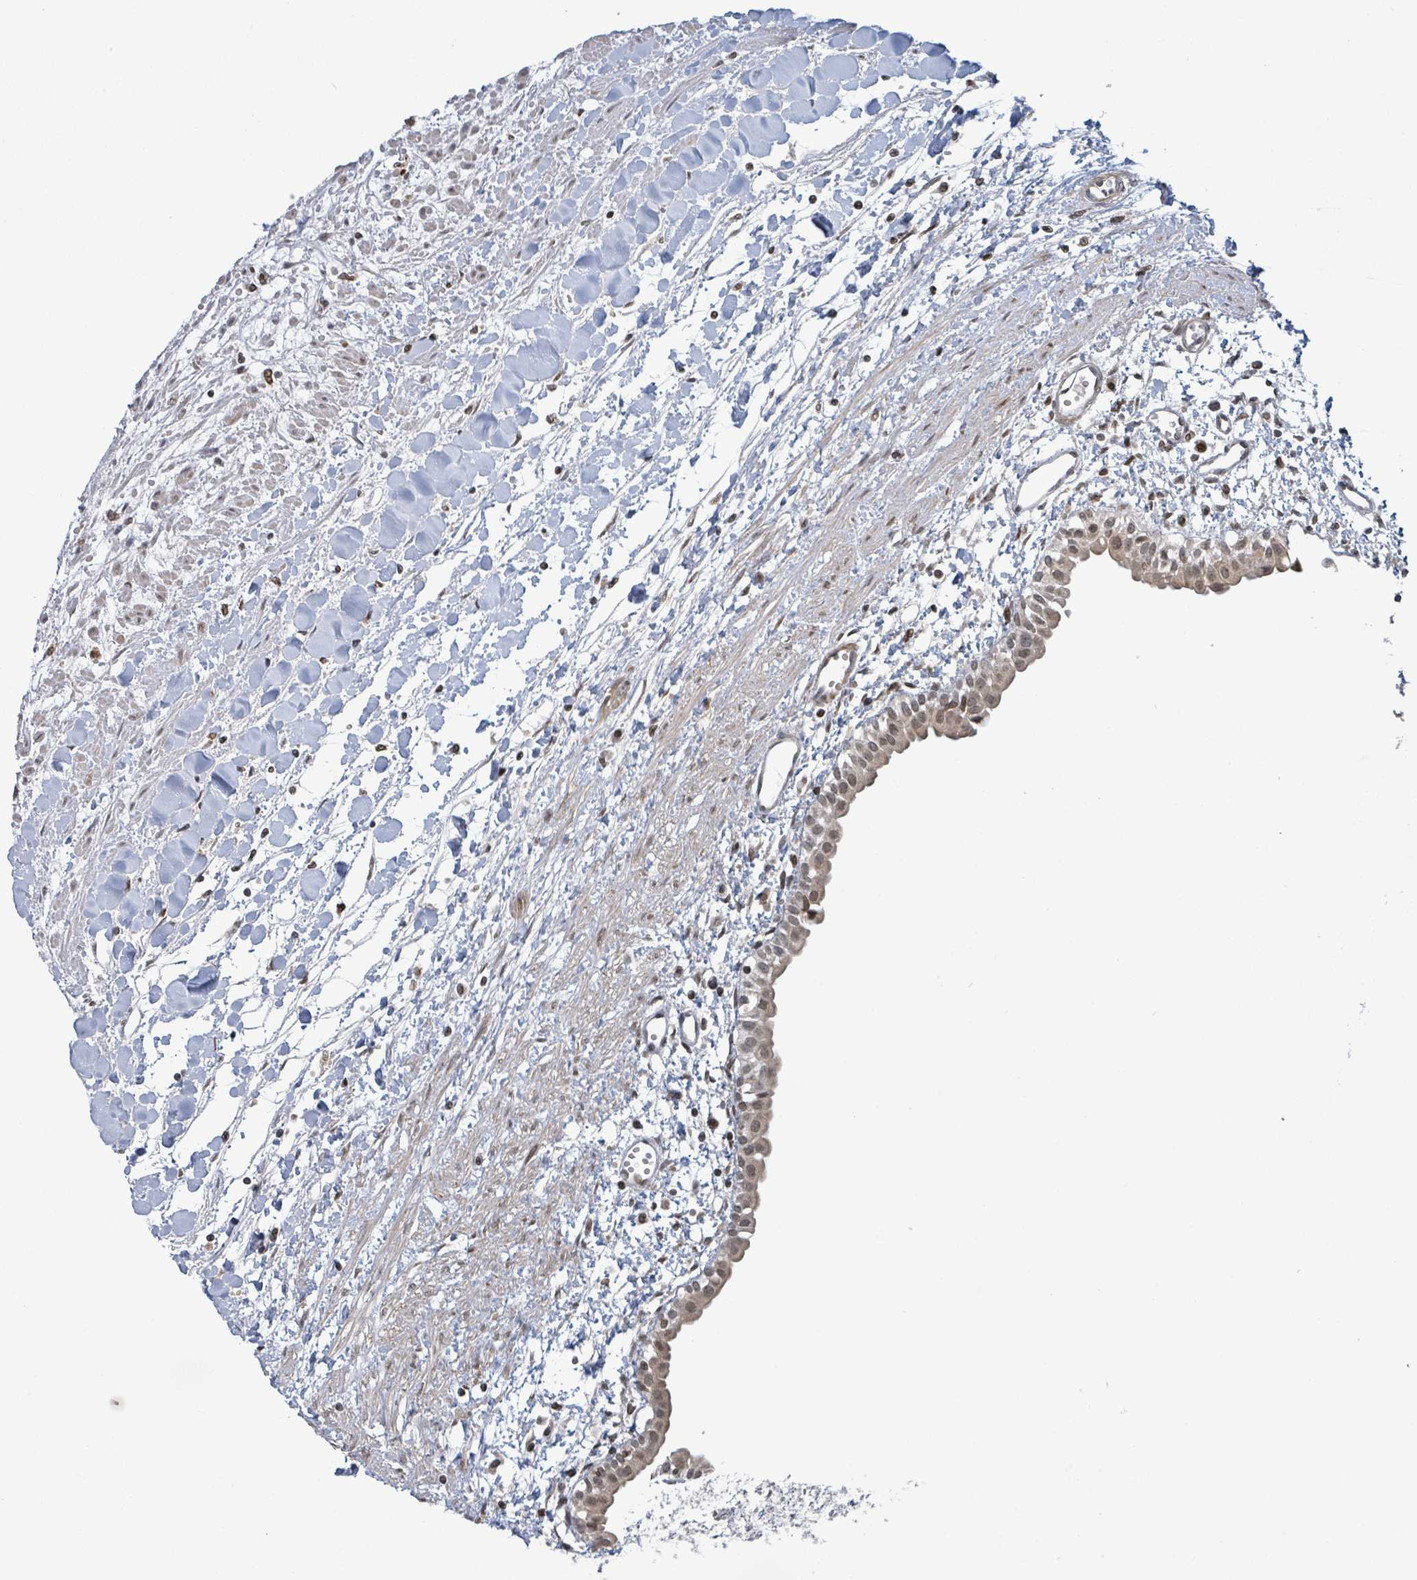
{"staining": {"intensity": "weak", "quantity": ">75%", "location": "nuclear"}, "tissue": "renal cancer", "cell_type": "Tumor cells", "image_type": "cancer", "snomed": [{"axis": "morphology", "description": "Adenocarcinoma, NOS"}, {"axis": "topography", "description": "Kidney"}], "caption": "This is a photomicrograph of immunohistochemistry staining of renal adenocarcinoma, which shows weak expression in the nuclear of tumor cells.", "gene": "SBF2", "patient": {"sex": "male", "age": 59}}